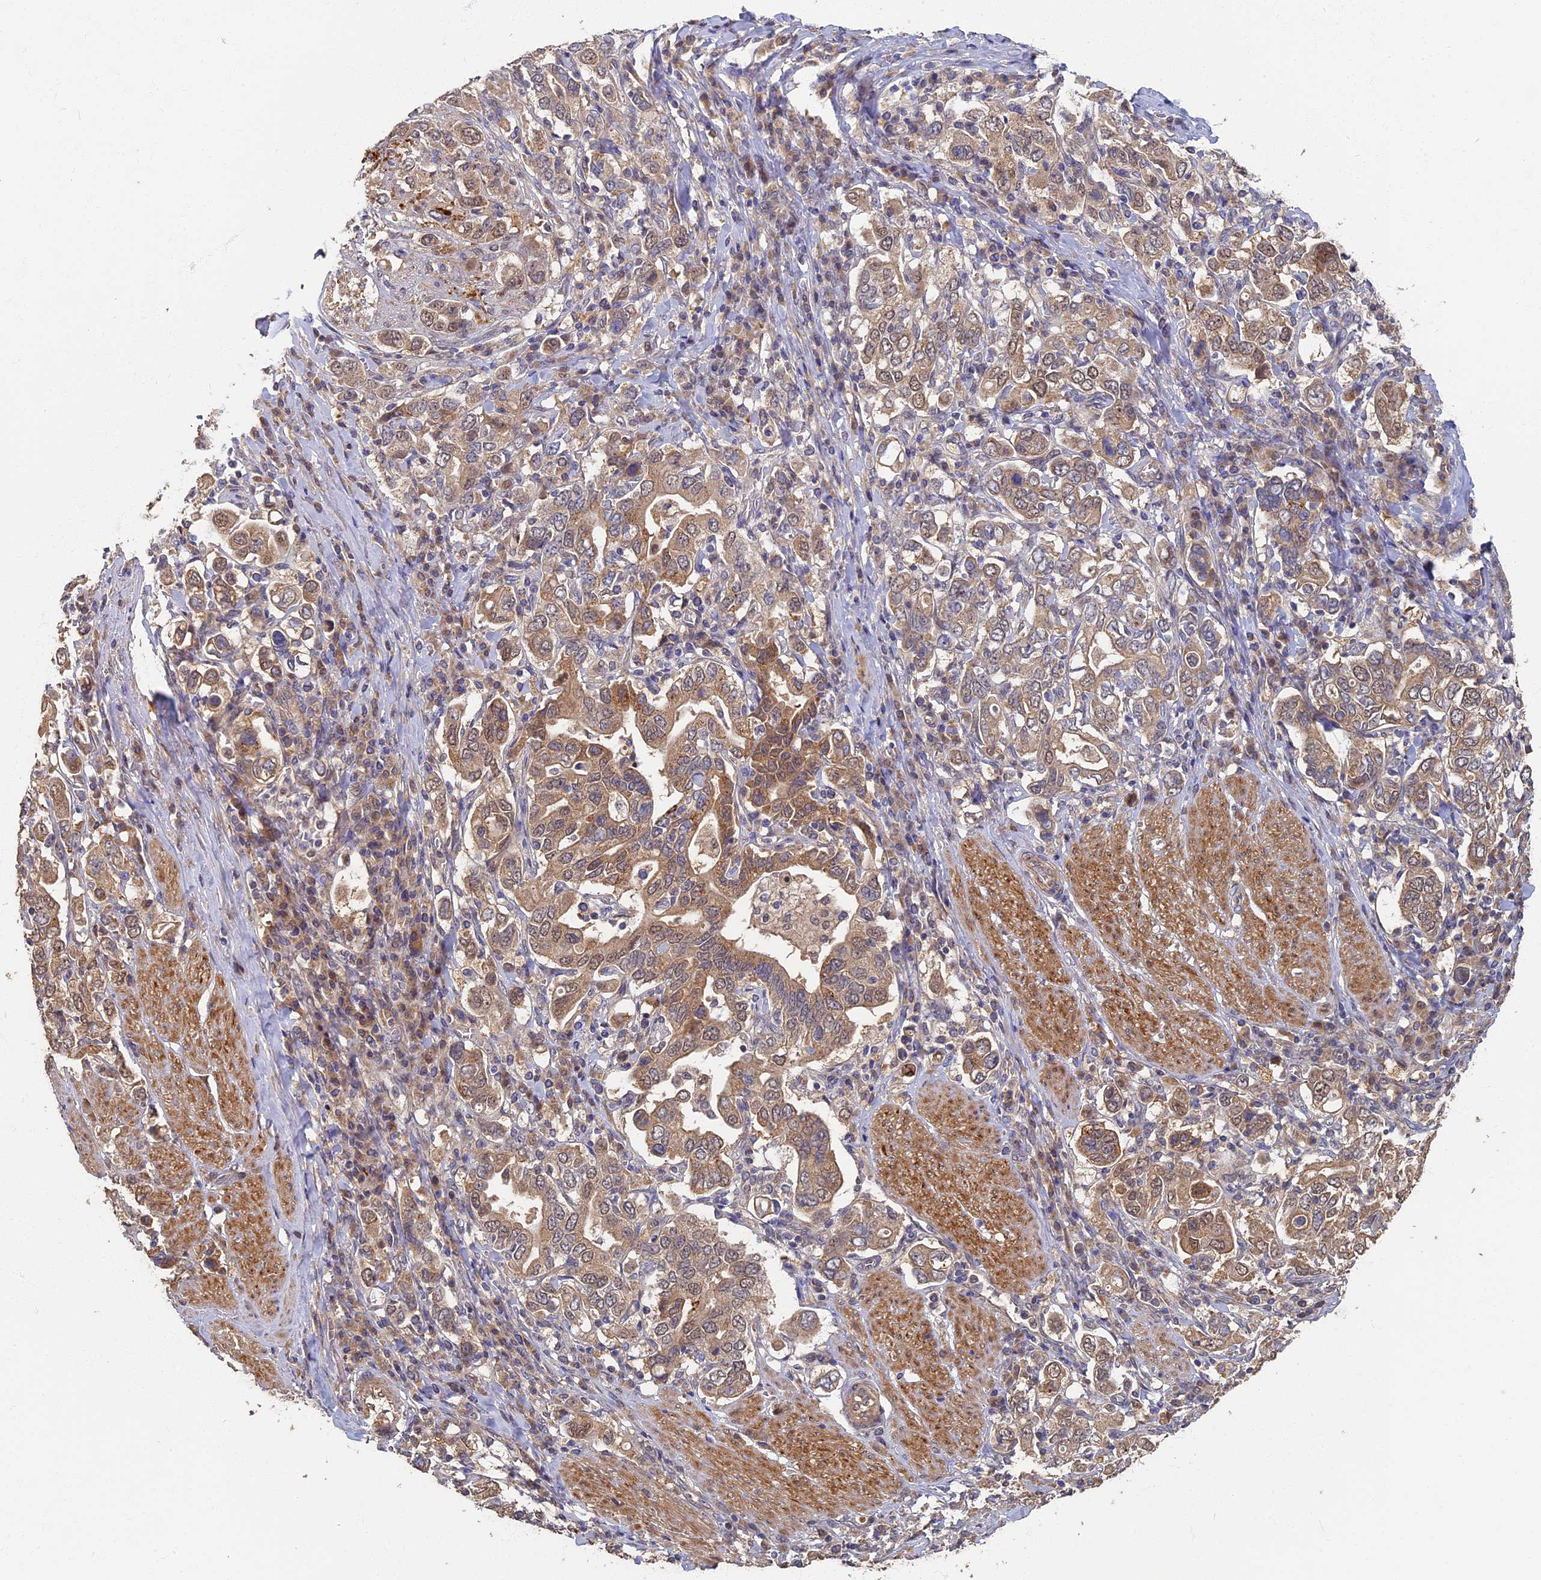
{"staining": {"intensity": "moderate", "quantity": "25%-75%", "location": "cytoplasmic/membranous,nuclear"}, "tissue": "stomach cancer", "cell_type": "Tumor cells", "image_type": "cancer", "snomed": [{"axis": "morphology", "description": "Adenocarcinoma, NOS"}, {"axis": "topography", "description": "Stomach, upper"}], "caption": "High-power microscopy captured an IHC micrograph of adenocarcinoma (stomach), revealing moderate cytoplasmic/membranous and nuclear positivity in about 25%-75% of tumor cells. (Brightfield microscopy of DAB IHC at high magnification).", "gene": "RSPH3", "patient": {"sex": "male", "age": 62}}